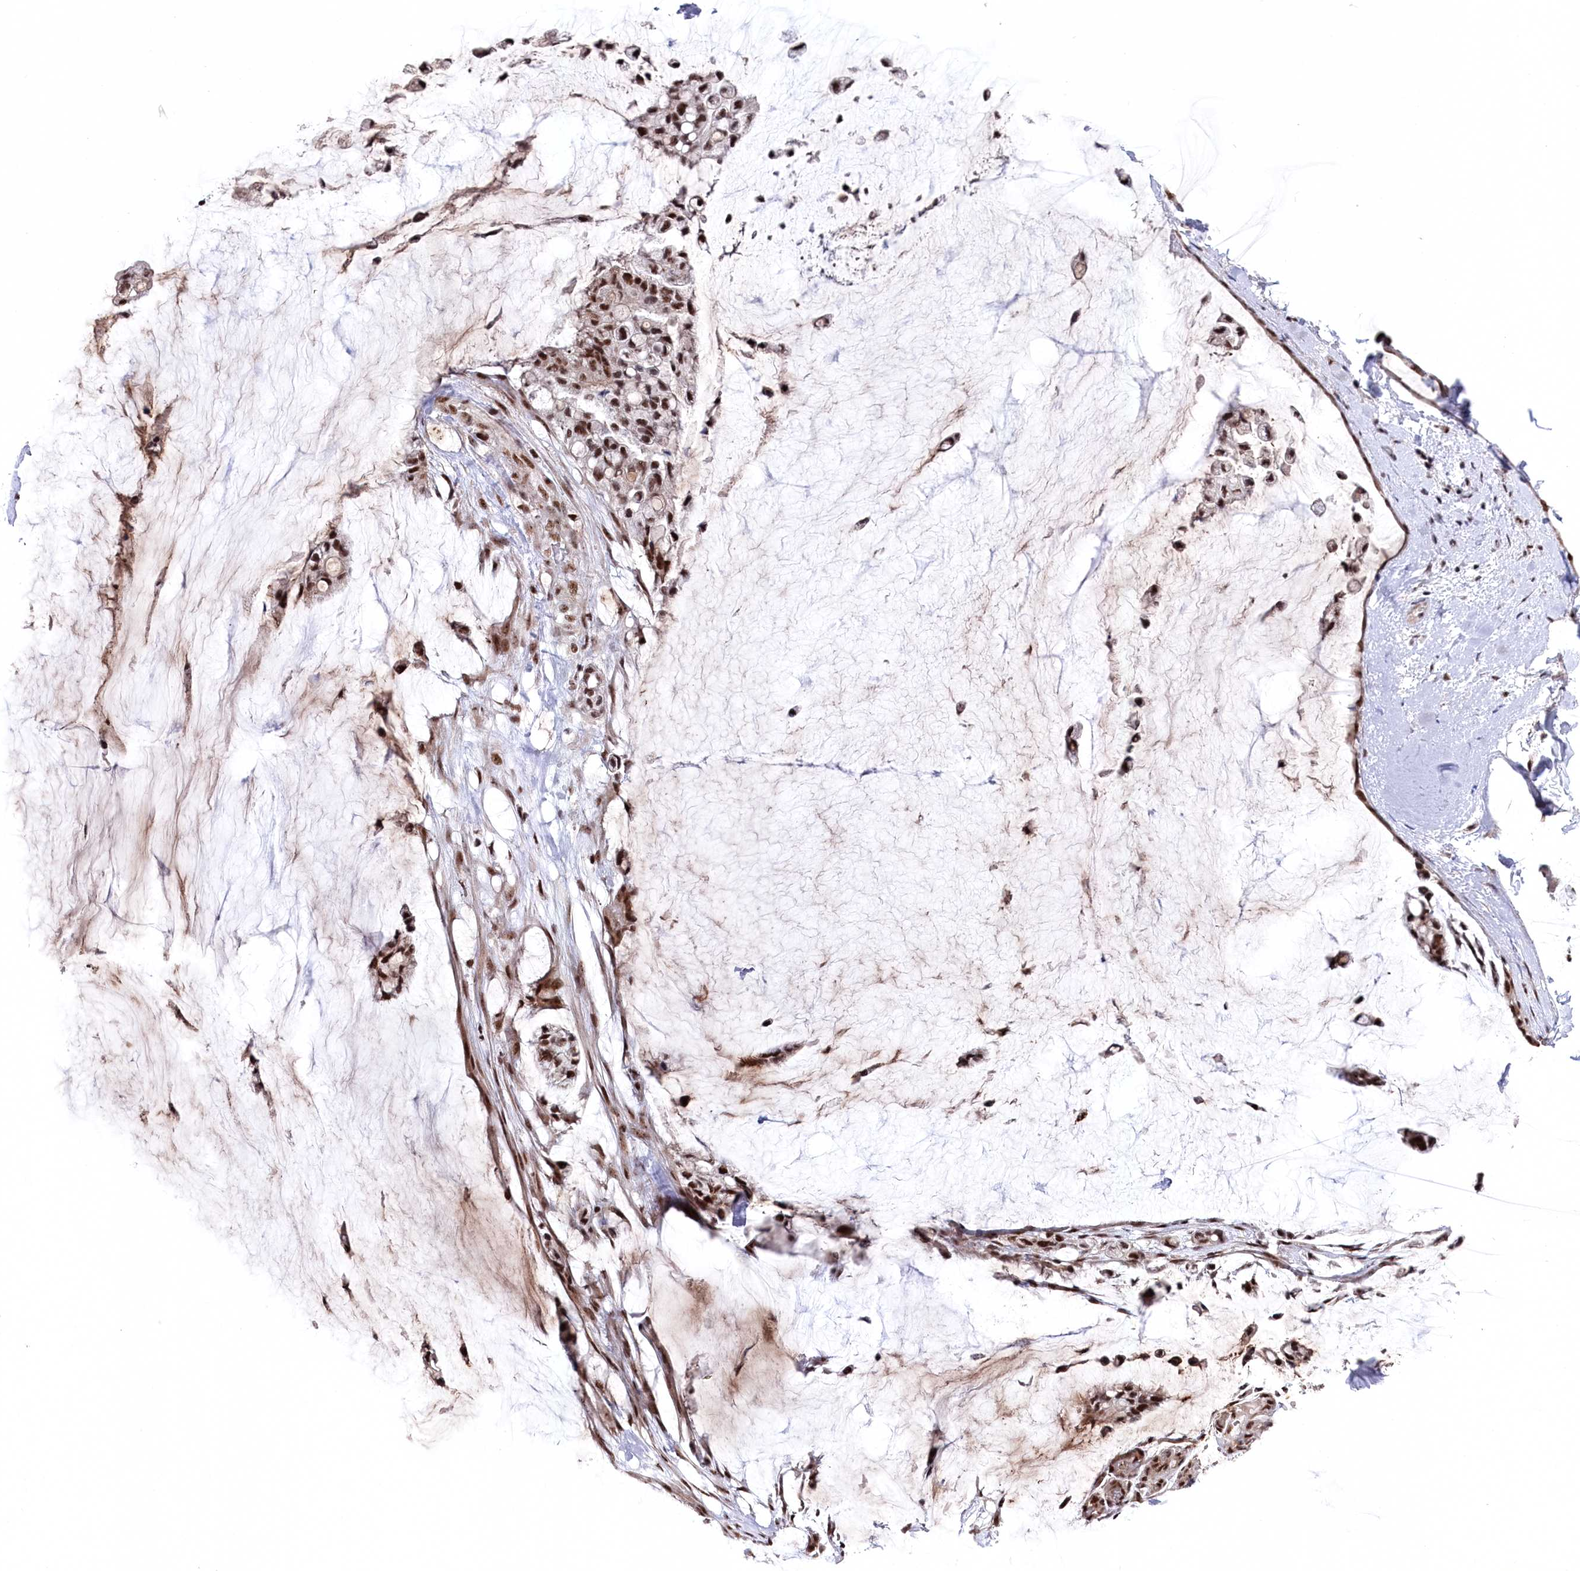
{"staining": {"intensity": "moderate", "quantity": ">75%", "location": "nuclear"}, "tissue": "ovarian cancer", "cell_type": "Tumor cells", "image_type": "cancer", "snomed": [{"axis": "morphology", "description": "Cystadenocarcinoma, mucinous, NOS"}, {"axis": "topography", "description": "Ovary"}], "caption": "An immunohistochemistry micrograph of tumor tissue is shown. Protein staining in brown labels moderate nuclear positivity in ovarian cancer (mucinous cystadenocarcinoma) within tumor cells. Using DAB (3,3'-diaminobenzidine) (brown) and hematoxylin (blue) stains, captured at high magnification using brightfield microscopy.", "gene": "POLR2H", "patient": {"sex": "female", "age": 39}}